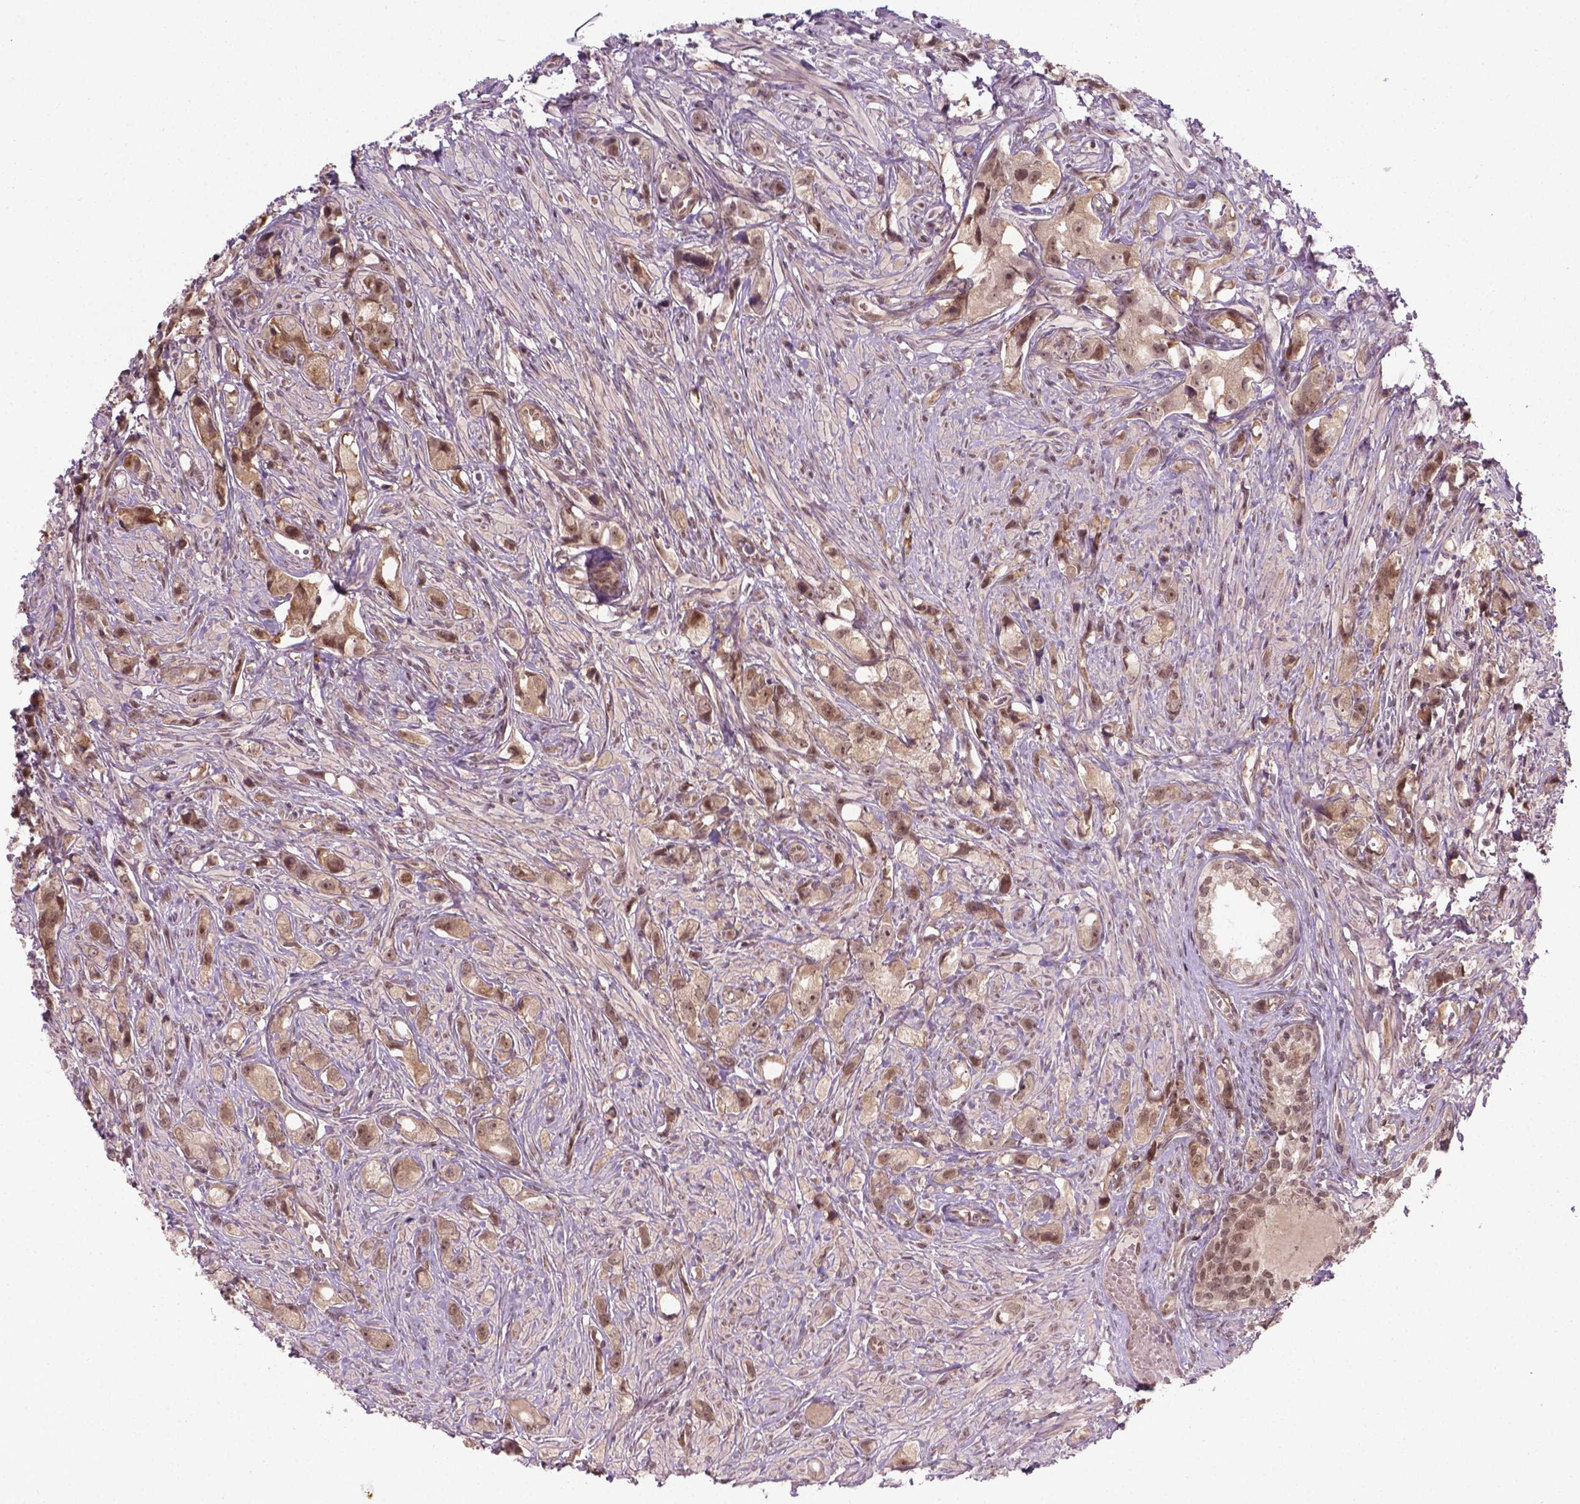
{"staining": {"intensity": "moderate", "quantity": ">75%", "location": "cytoplasmic/membranous,nuclear"}, "tissue": "prostate cancer", "cell_type": "Tumor cells", "image_type": "cancer", "snomed": [{"axis": "morphology", "description": "Adenocarcinoma, High grade"}, {"axis": "topography", "description": "Prostate"}], "caption": "This histopathology image displays immunohistochemistry staining of human prostate adenocarcinoma (high-grade), with medium moderate cytoplasmic/membranous and nuclear staining in approximately >75% of tumor cells.", "gene": "ANKRD54", "patient": {"sex": "male", "age": 75}}